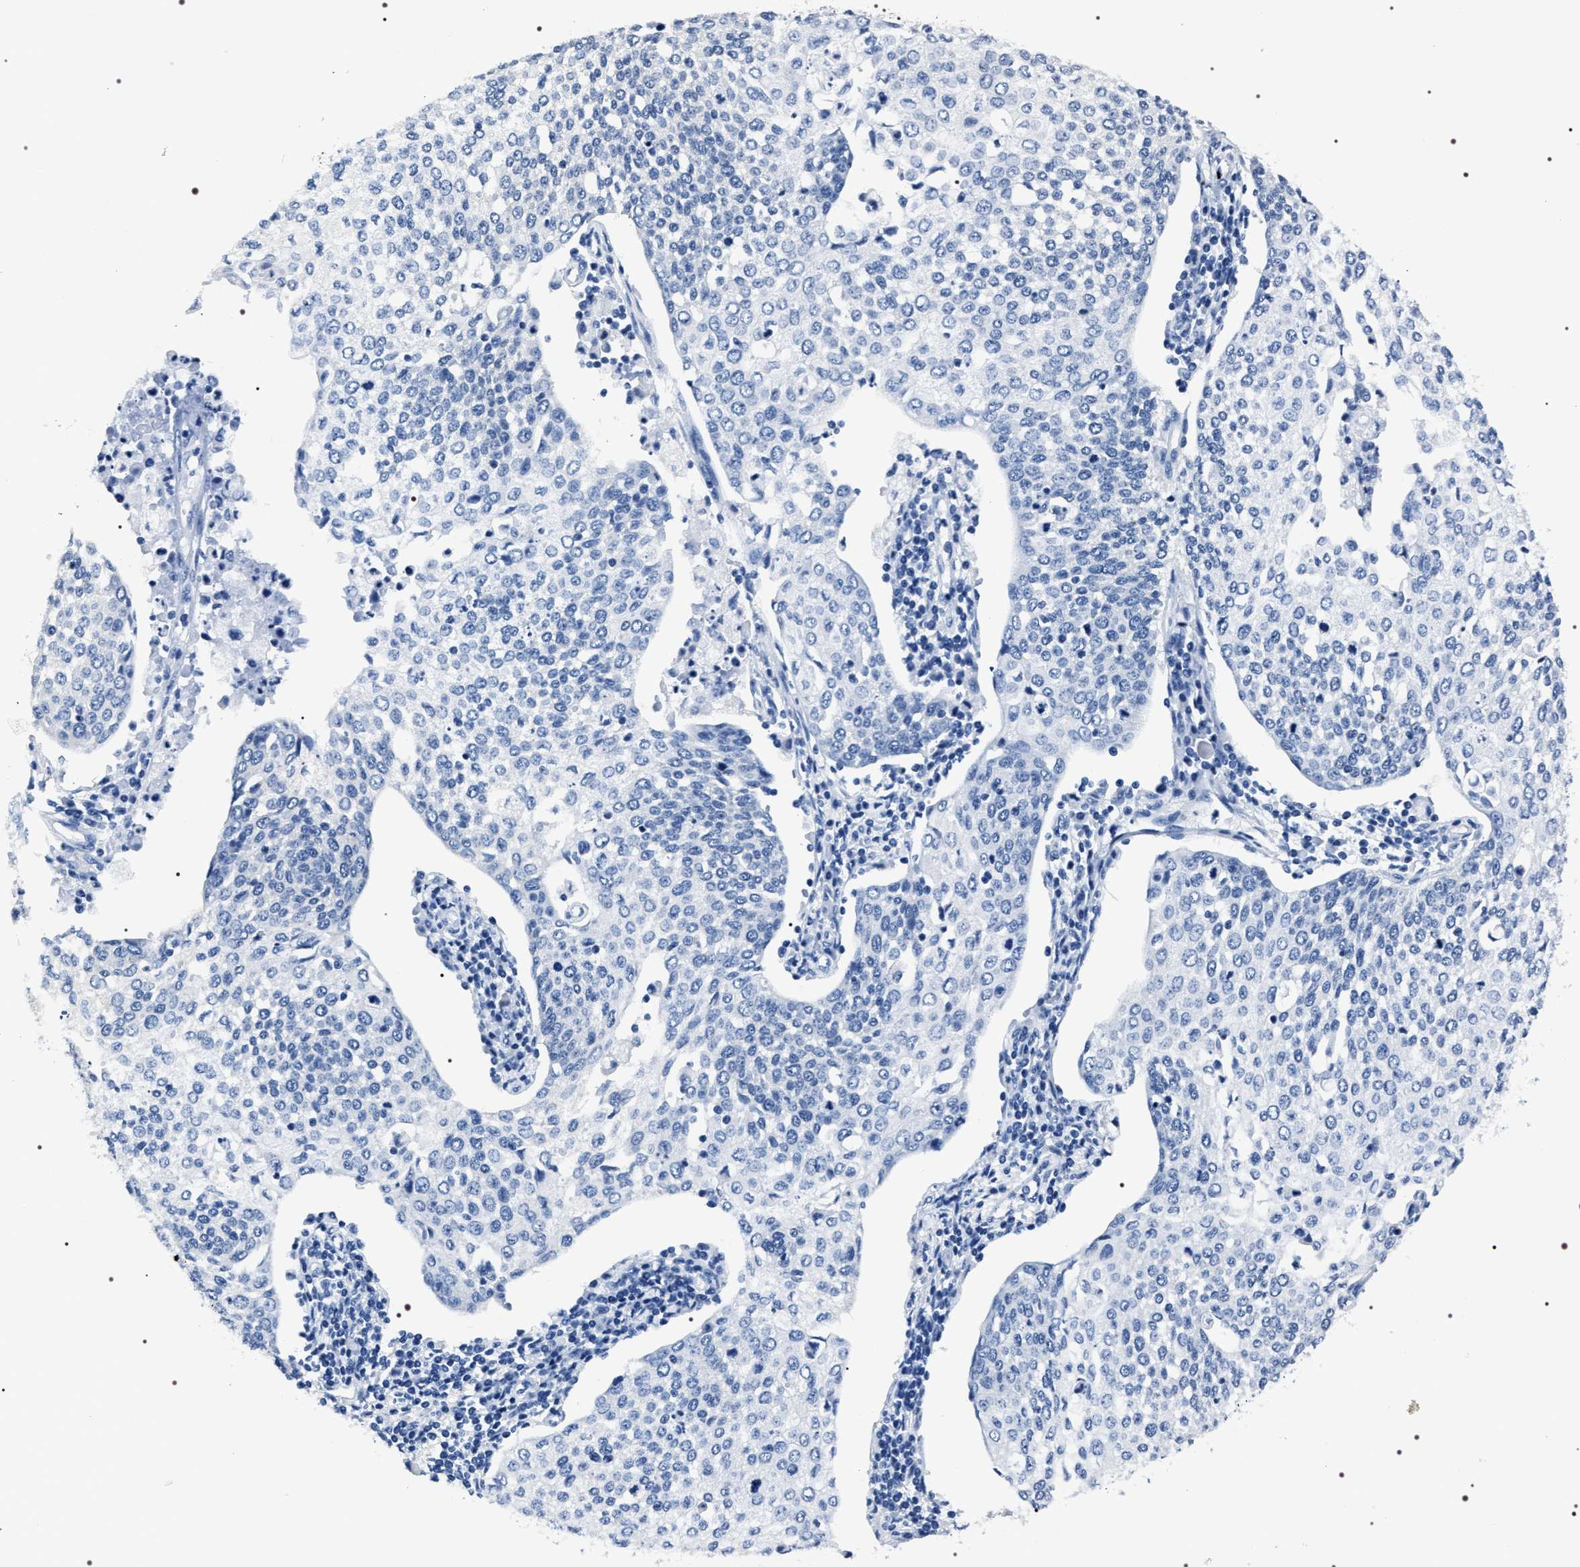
{"staining": {"intensity": "negative", "quantity": "none", "location": "none"}, "tissue": "cervical cancer", "cell_type": "Tumor cells", "image_type": "cancer", "snomed": [{"axis": "morphology", "description": "Squamous cell carcinoma, NOS"}, {"axis": "topography", "description": "Cervix"}], "caption": "The immunohistochemistry micrograph has no significant staining in tumor cells of squamous cell carcinoma (cervical) tissue.", "gene": "ADH4", "patient": {"sex": "female", "age": 34}}